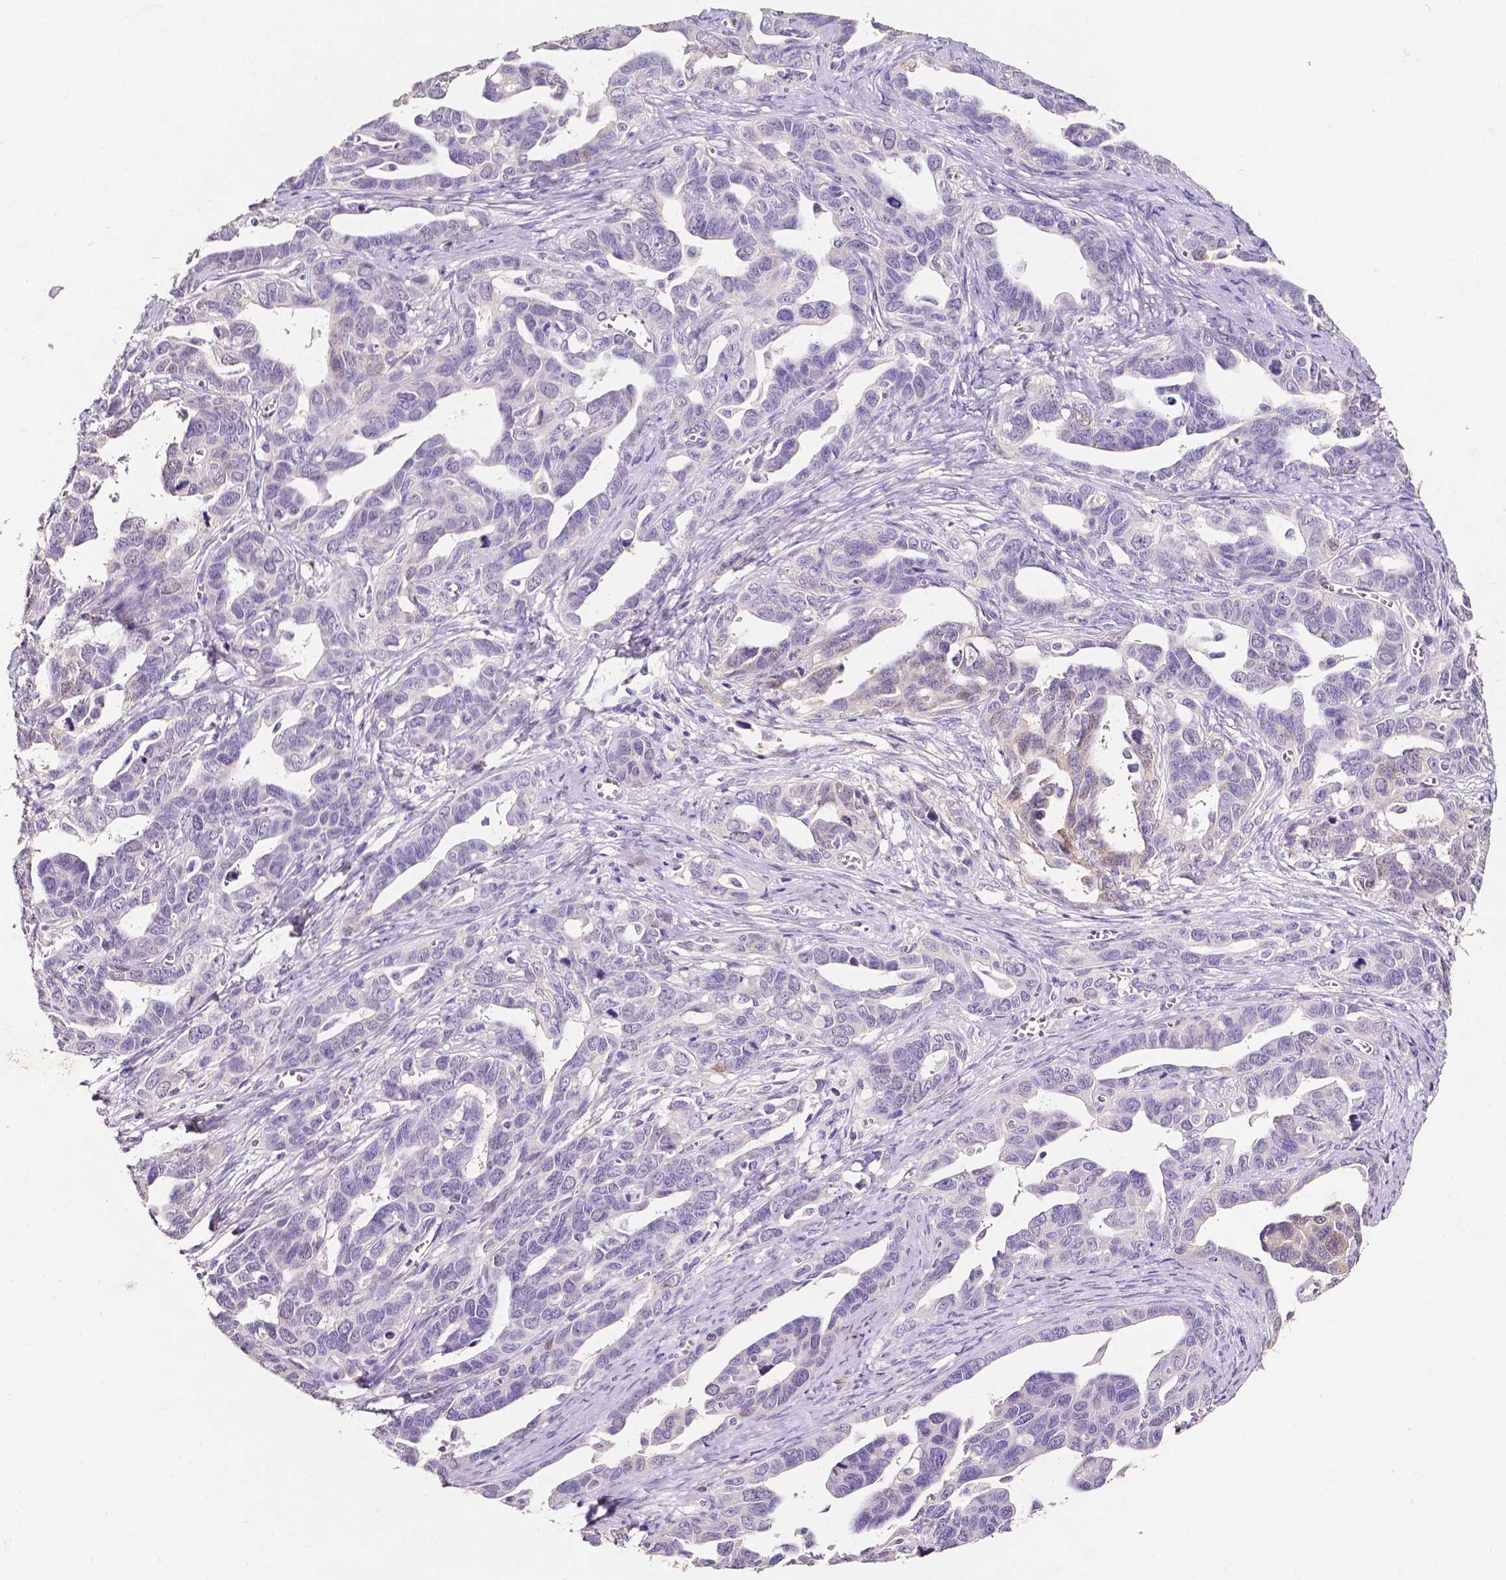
{"staining": {"intensity": "negative", "quantity": "none", "location": "none"}, "tissue": "ovarian cancer", "cell_type": "Tumor cells", "image_type": "cancer", "snomed": [{"axis": "morphology", "description": "Cystadenocarcinoma, serous, NOS"}, {"axis": "topography", "description": "Ovary"}], "caption": "DAB (3,3'-diaminobenzidine) immunohistochemical staining of human serous cystadenocarcinoma (ovarian) reveals no significant positivity in tumor cells.", "gene": "PSAT1", "patient": {"sex": "female", "age": 69}}